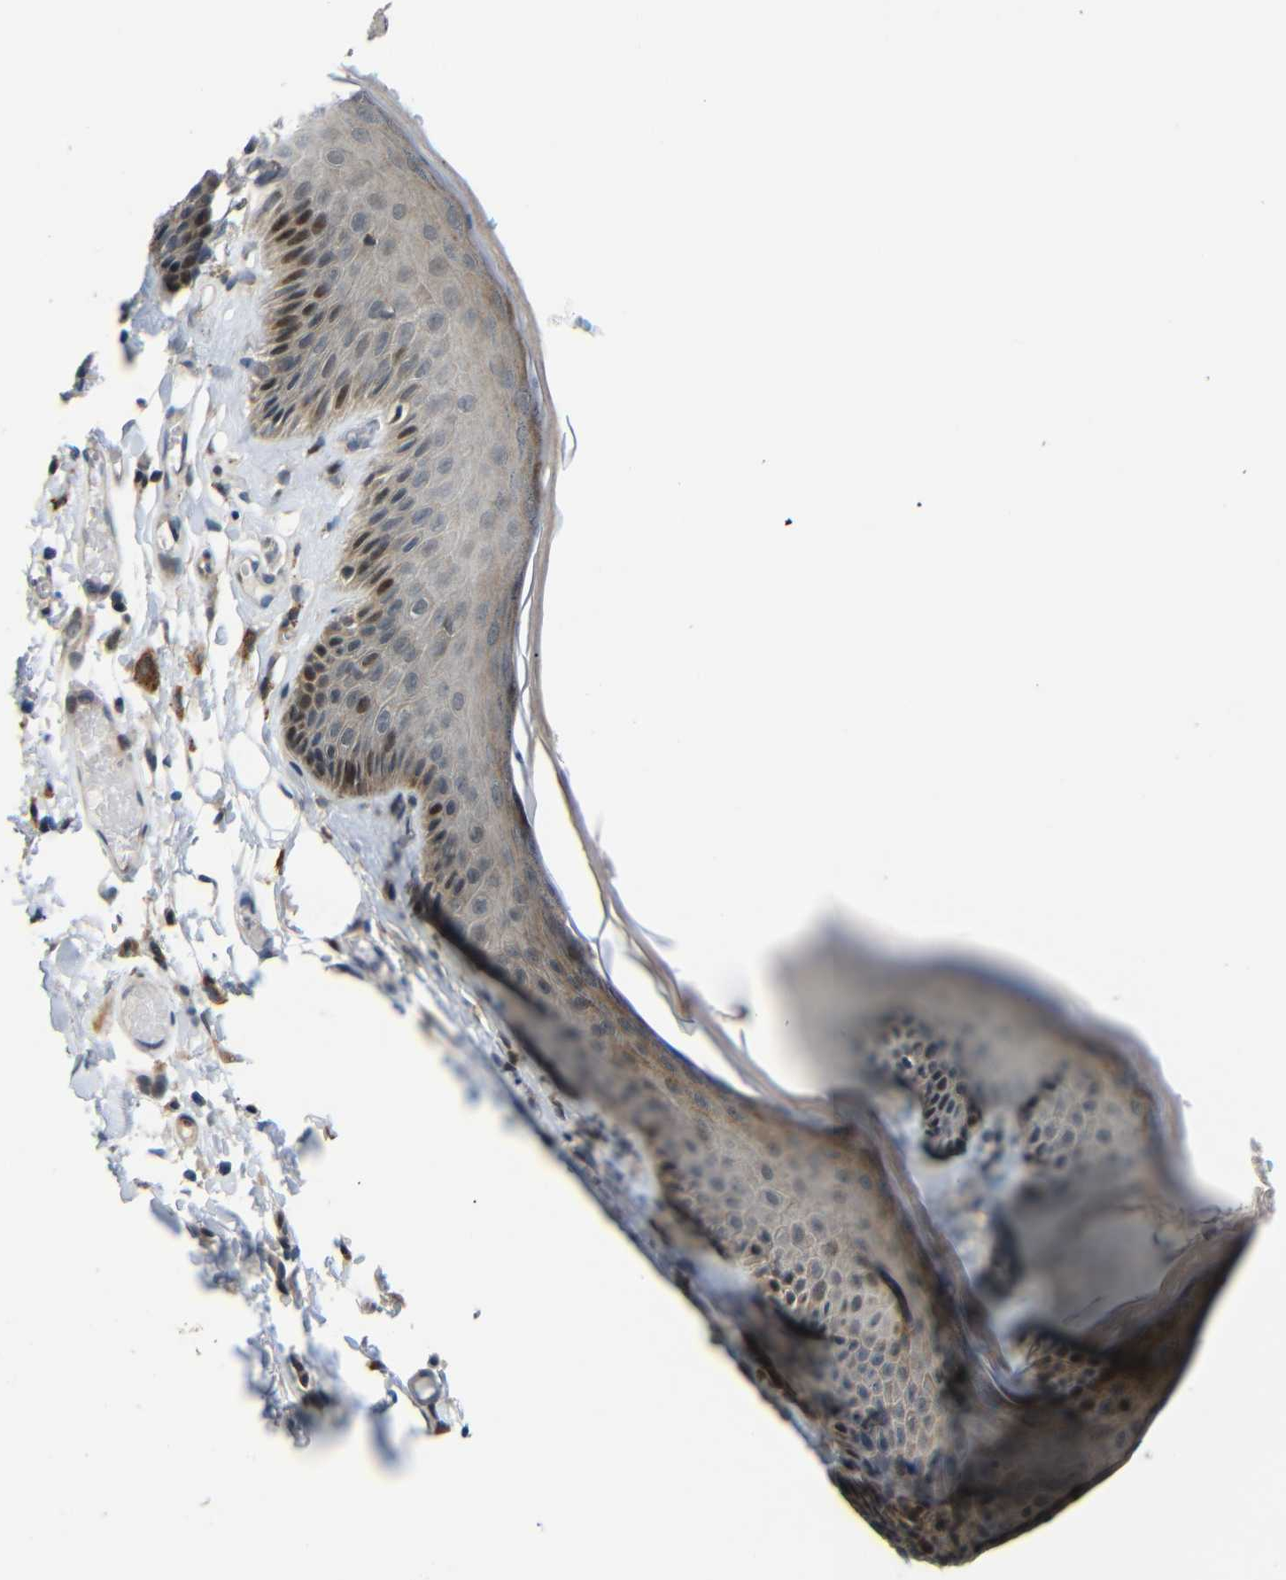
{"staining": {"intensity": "moderate", "quantity": "<25%", "location": "cytoplasmic/membranous,nuclear"}, "tissue": "skin", "cell_type": "Epidermal cells", "image_type": "normal", "snomed": [{"axis": "morphology", "description": "Normal tissue, NOS"}, {"axis": "topography", "description": "Vulva"}], "caption": "This micrograph shows unremarkable skin stained with immunohistochemistry (IHC) to label a protein in brown. The cytoplasmic/membranous,nuclear of epidermal cells show moderate positivity for the protein. Nuclei are counter-stained blue.", "gene": "SYDE1", "patient": {"sex": "female", "age": 73}}